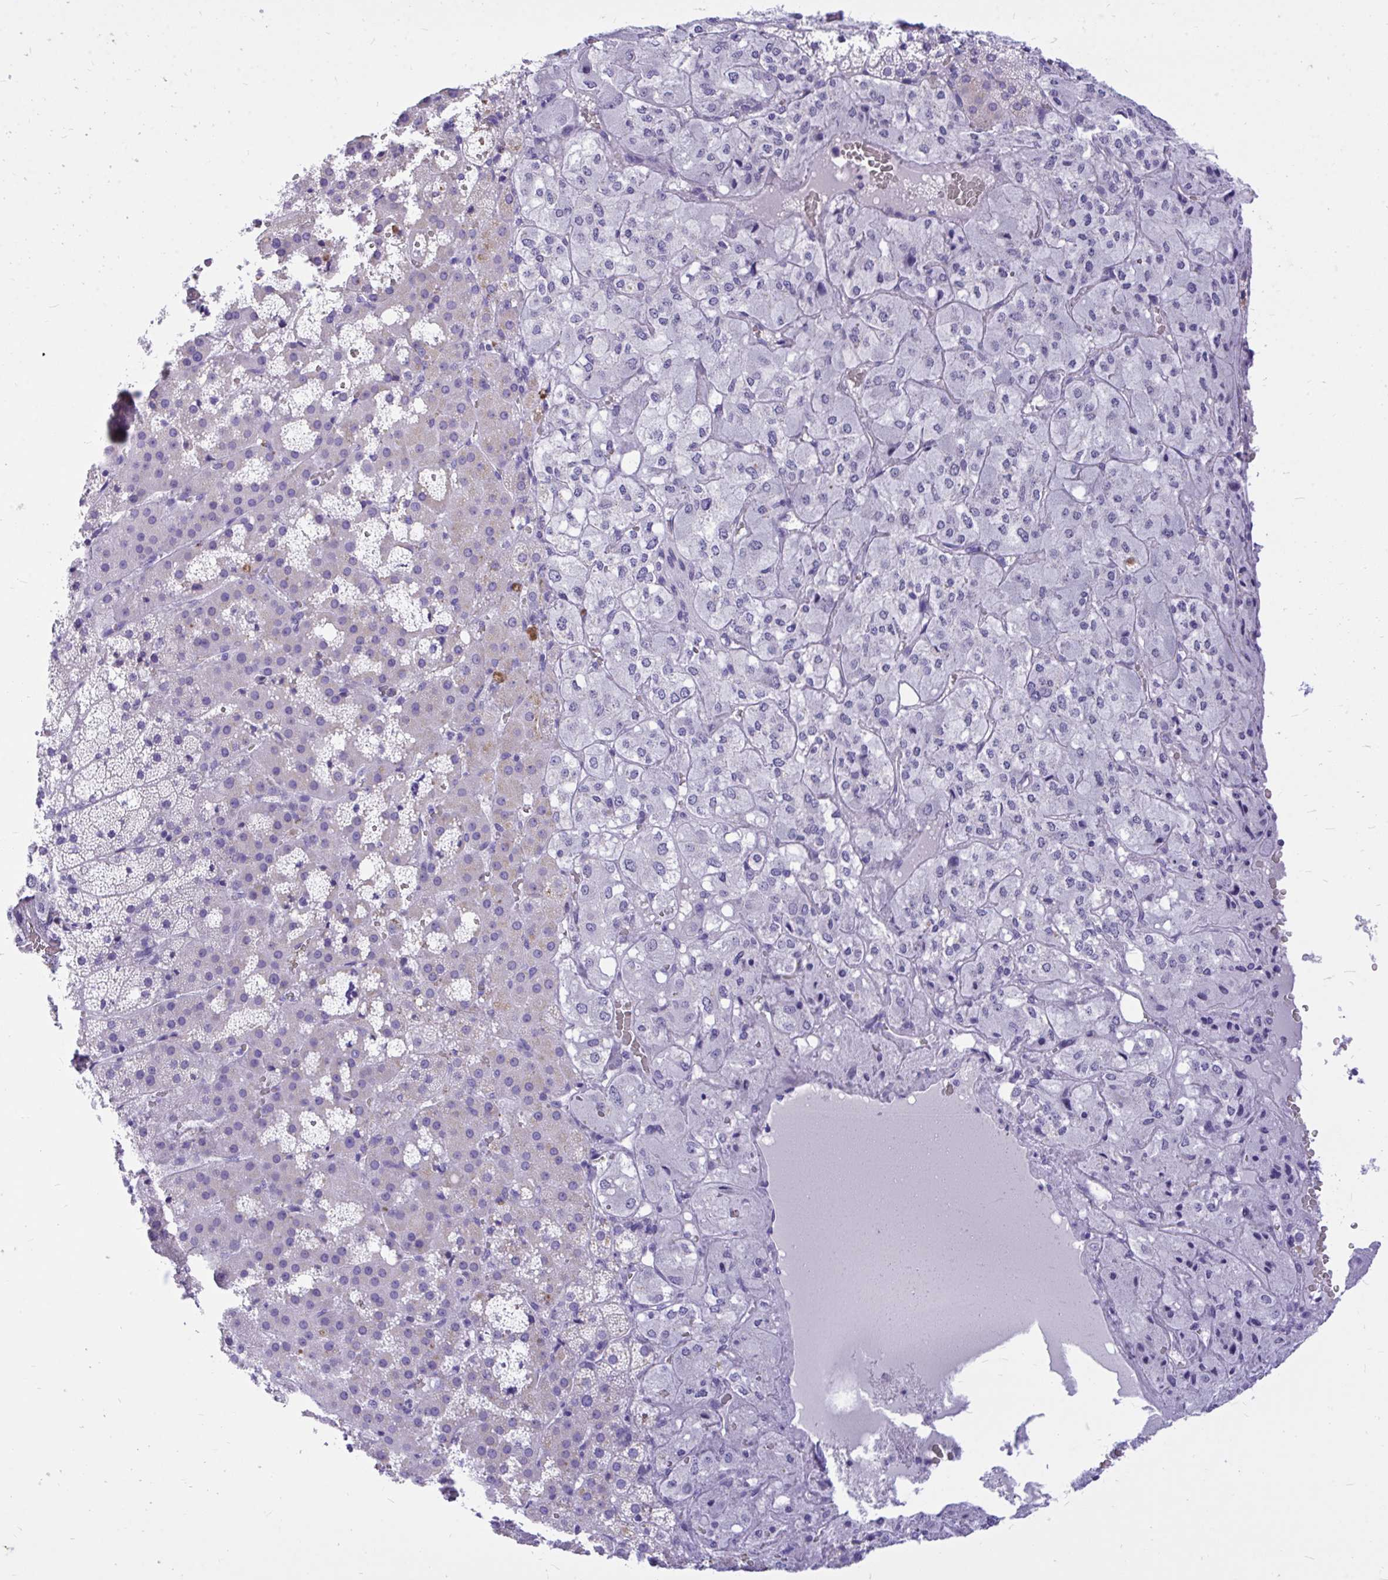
{"staining": {"intensity": "negative", "quantity": "none", "location": "none"}, "tissue": "adrenal gland", "cell_type": "Glandular cells", "image_type": "normal", "snomed": [{"axis": "morphology", "description": "Normal tissue, NOS"}, {"axis": "topography", "description": "Adrenal gland"}], "caption": "IHC photomicrograph of unremarkable adrenal gland: human adrenal gland stained with DAB (3,3'-diaminobenzidine) displays no significant protein staining in glandular cells. The staining was performed using DAB (3,3'-diaminobenzidine) to visualize the protein expression in brown, while the nuclei were stained in blue with hematoxylin (Magnification: 20x).", "gene": "MON1A", "patient": {"sex": "male", "age": 53}}